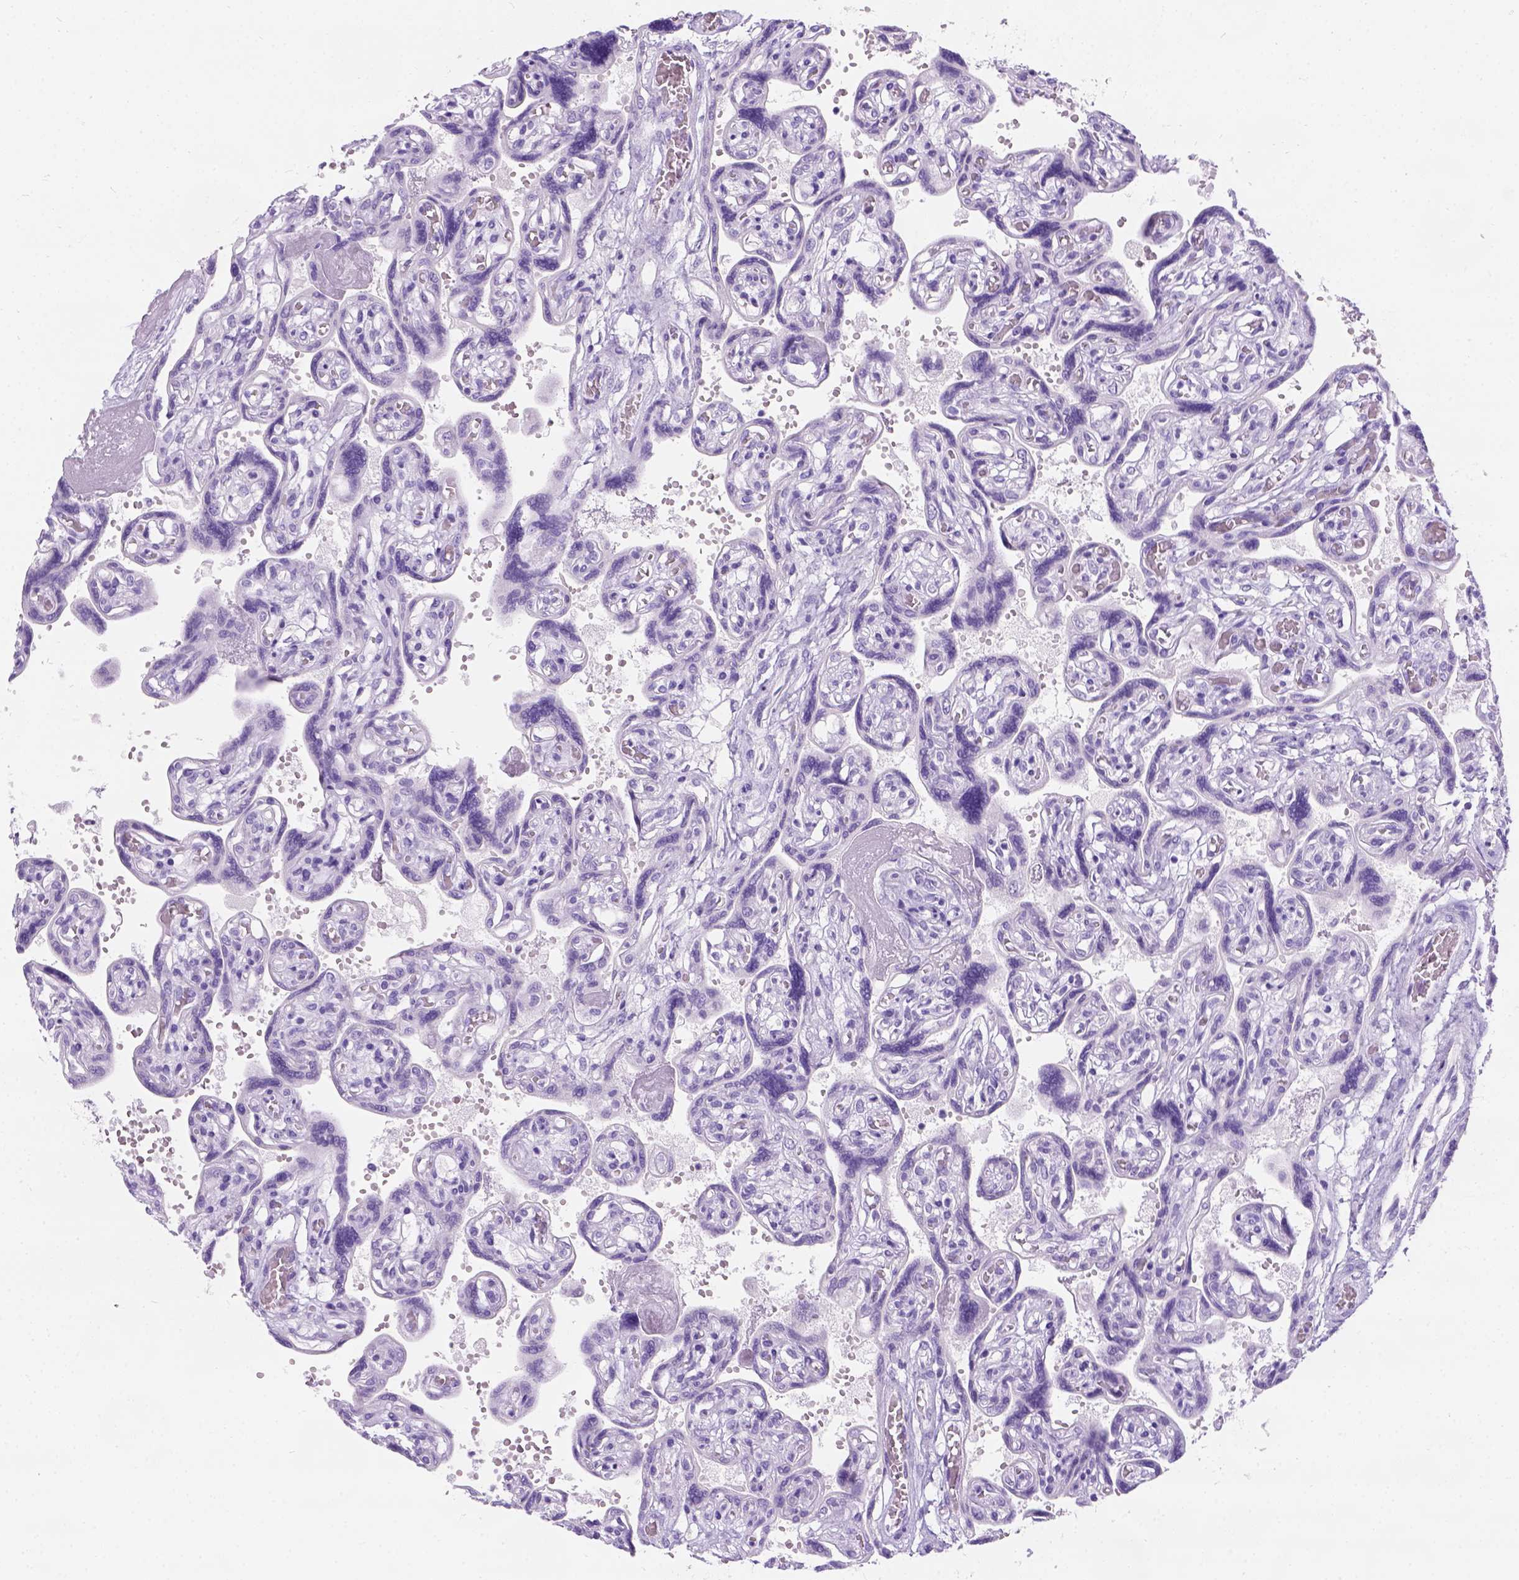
{"staining": {"intensity": "negative", "quantity": "none", "location": "none"}, "tissue": "placenta", "cell_type": "Decidual cells", "image_type": "normal", "snomed": [{"axis": "morphology", "description": "Normal tissue, NOS"}, {"axis": "topography", "description": "Placenta"}], "caption": "The immunohistochemistry (IHC) micrograph has no significant expression in decidual cells of placenta.", "gene": "C7orf57", "patient": {"sex": "female", "age": 32}}